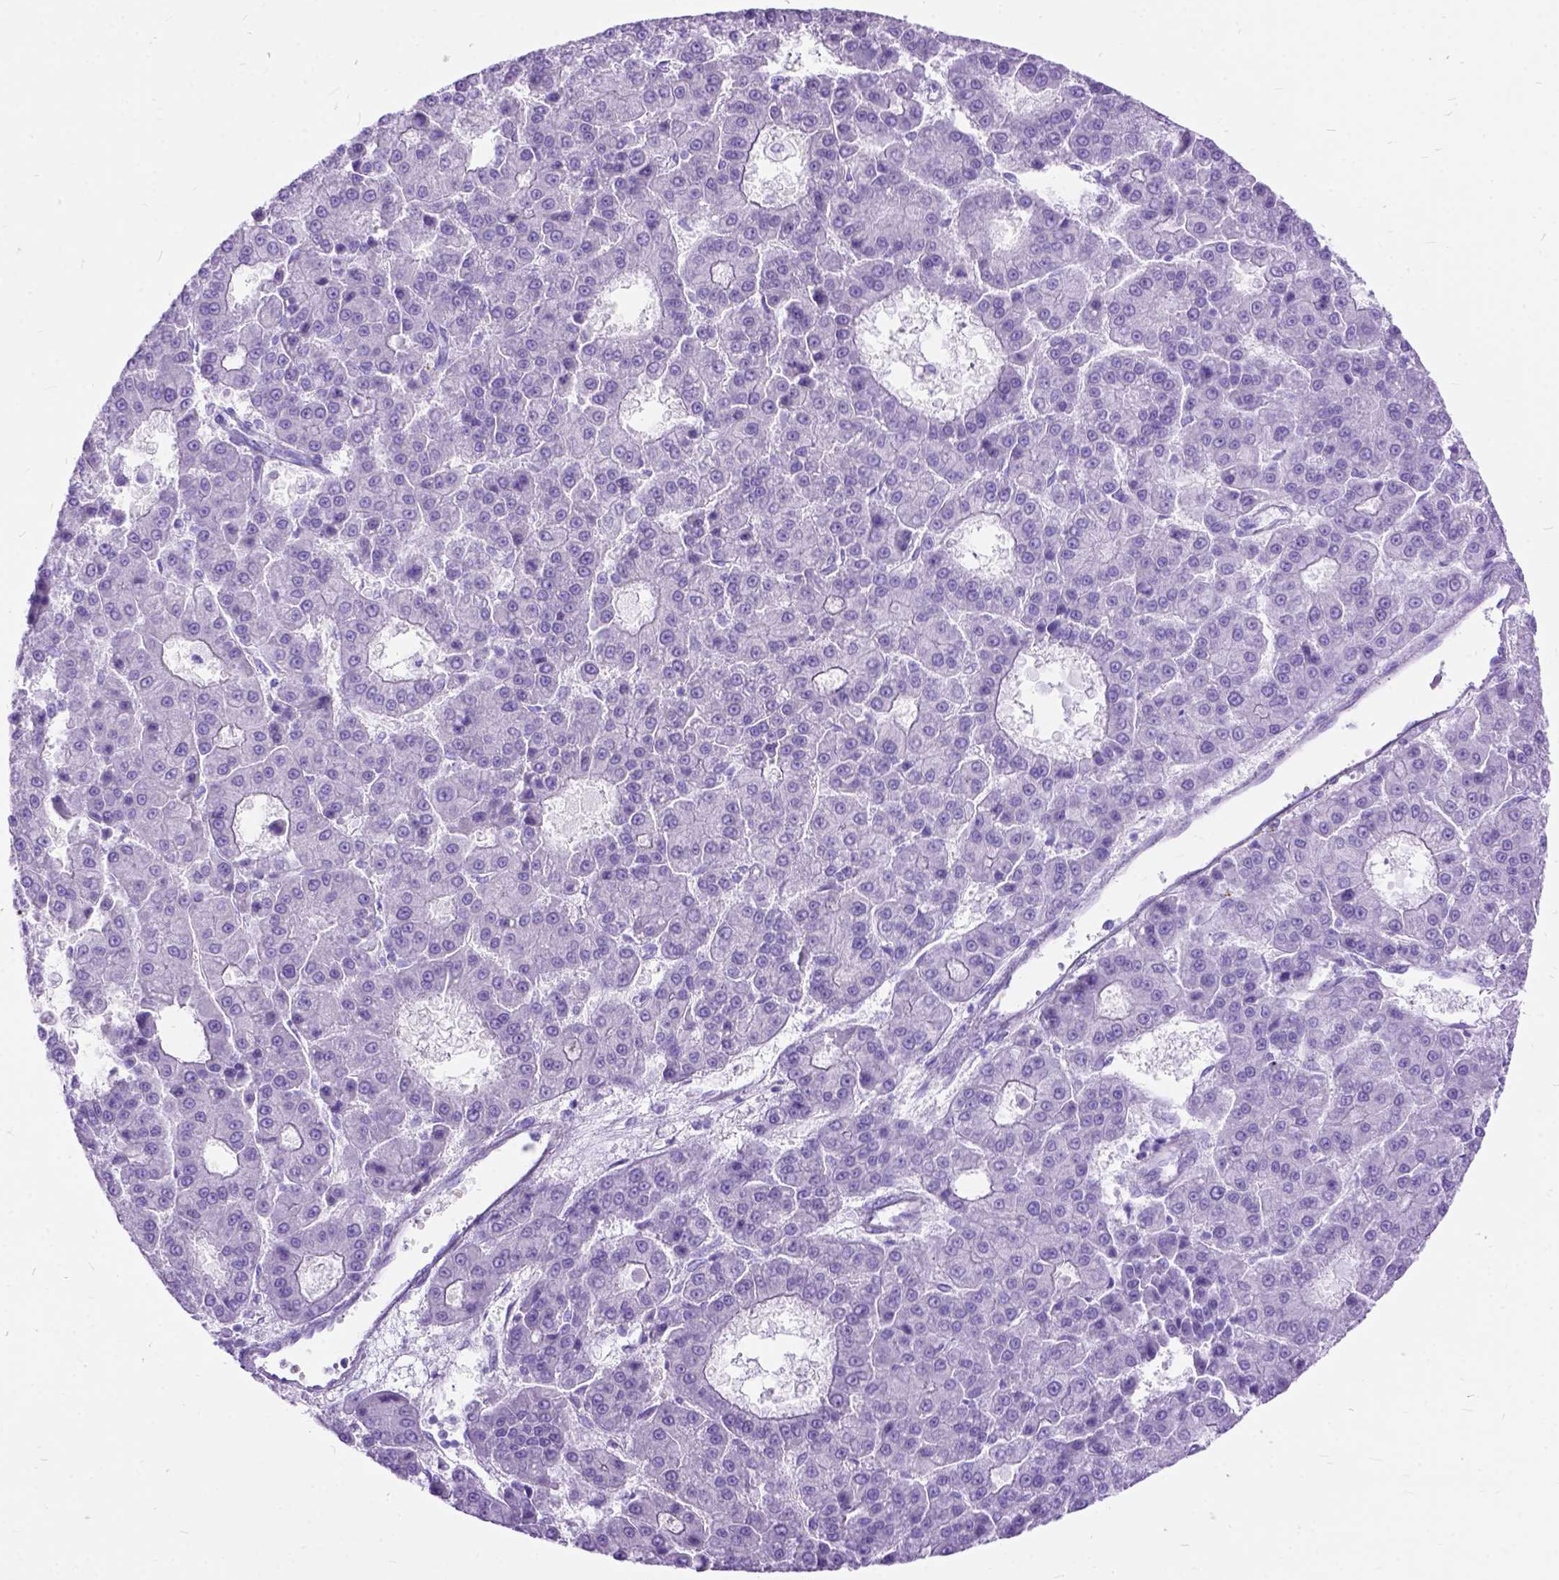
{"staining": {"intensity": "negative", "quantity": "none", "location": "none"}, "tissue": "liver cancer", "cell_type": "Tumor cells", "image_type": "cancer", "snomed": [{"axis": "morphology", "description": "Carcinoma, Hepatocellular, NOS"}, {"axis": "topography", "description": "Liver"}], "caption": "Liver cancer (hepatocellular carcinoma) was stained to show a protein in brown. There is no significant staining in tumor cells.", "gene": "ARL9", "patient": {"sex": "male", "age": 70}}